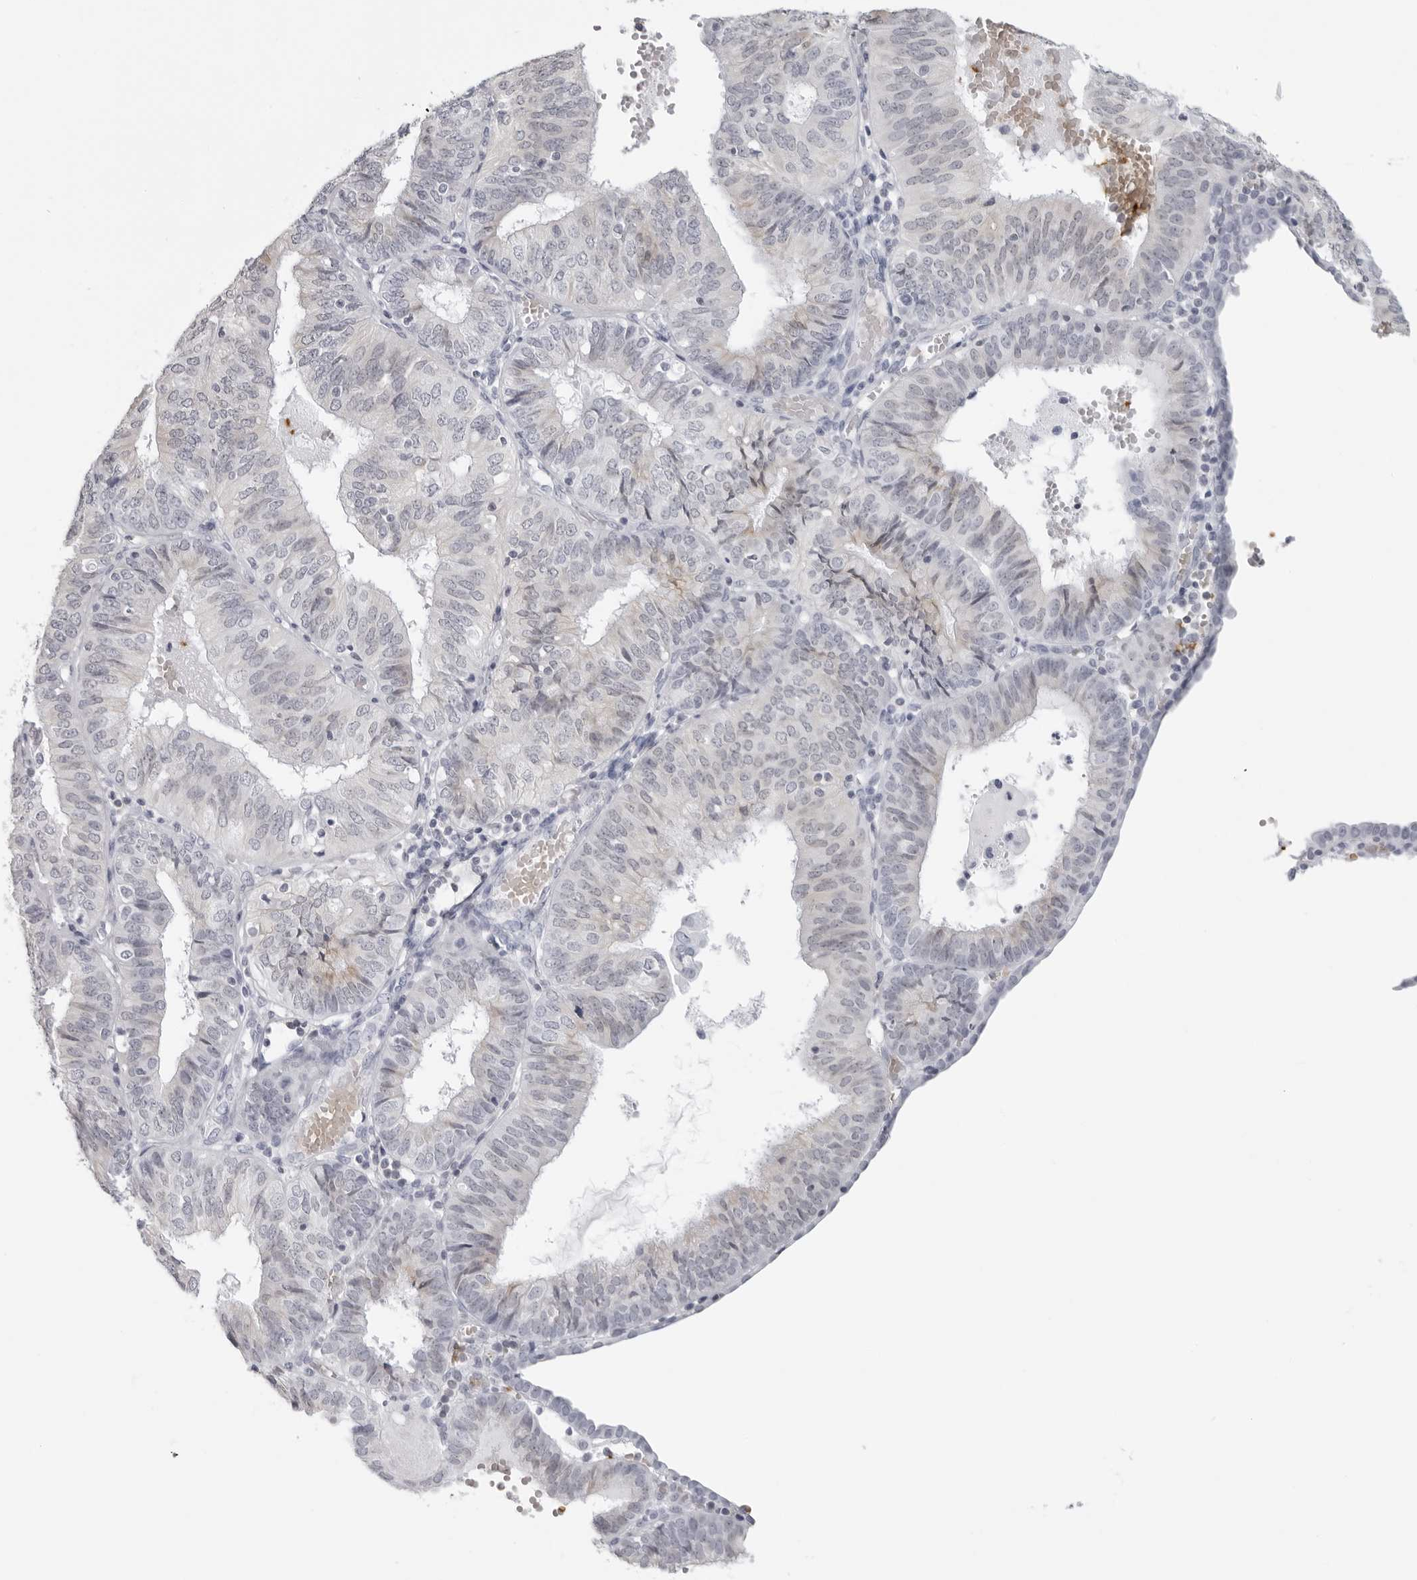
{"staining": {"intensity": "negative", "quantity": "none", "location": "none"}, "tissue": "endometrial cancer", "cell_type": "Tumor cells", "image_type": "cancer", "snomed": [{"axis": "morphology", "description": "Adenocarcinoma, NOS"}, {"axis": "topography", "description": "Endometrium"}], "caption": "Tumor cells are negative for brown protein staining in endometrial cancer (adenocarcinoma). (Brightfield microscopy of DAB (3,3'-diaminobenzidine) immunohistochemistry (IHC) at high magnification).", "gene": "EPB41", "patient": {"sex": "female", "age": 58}}